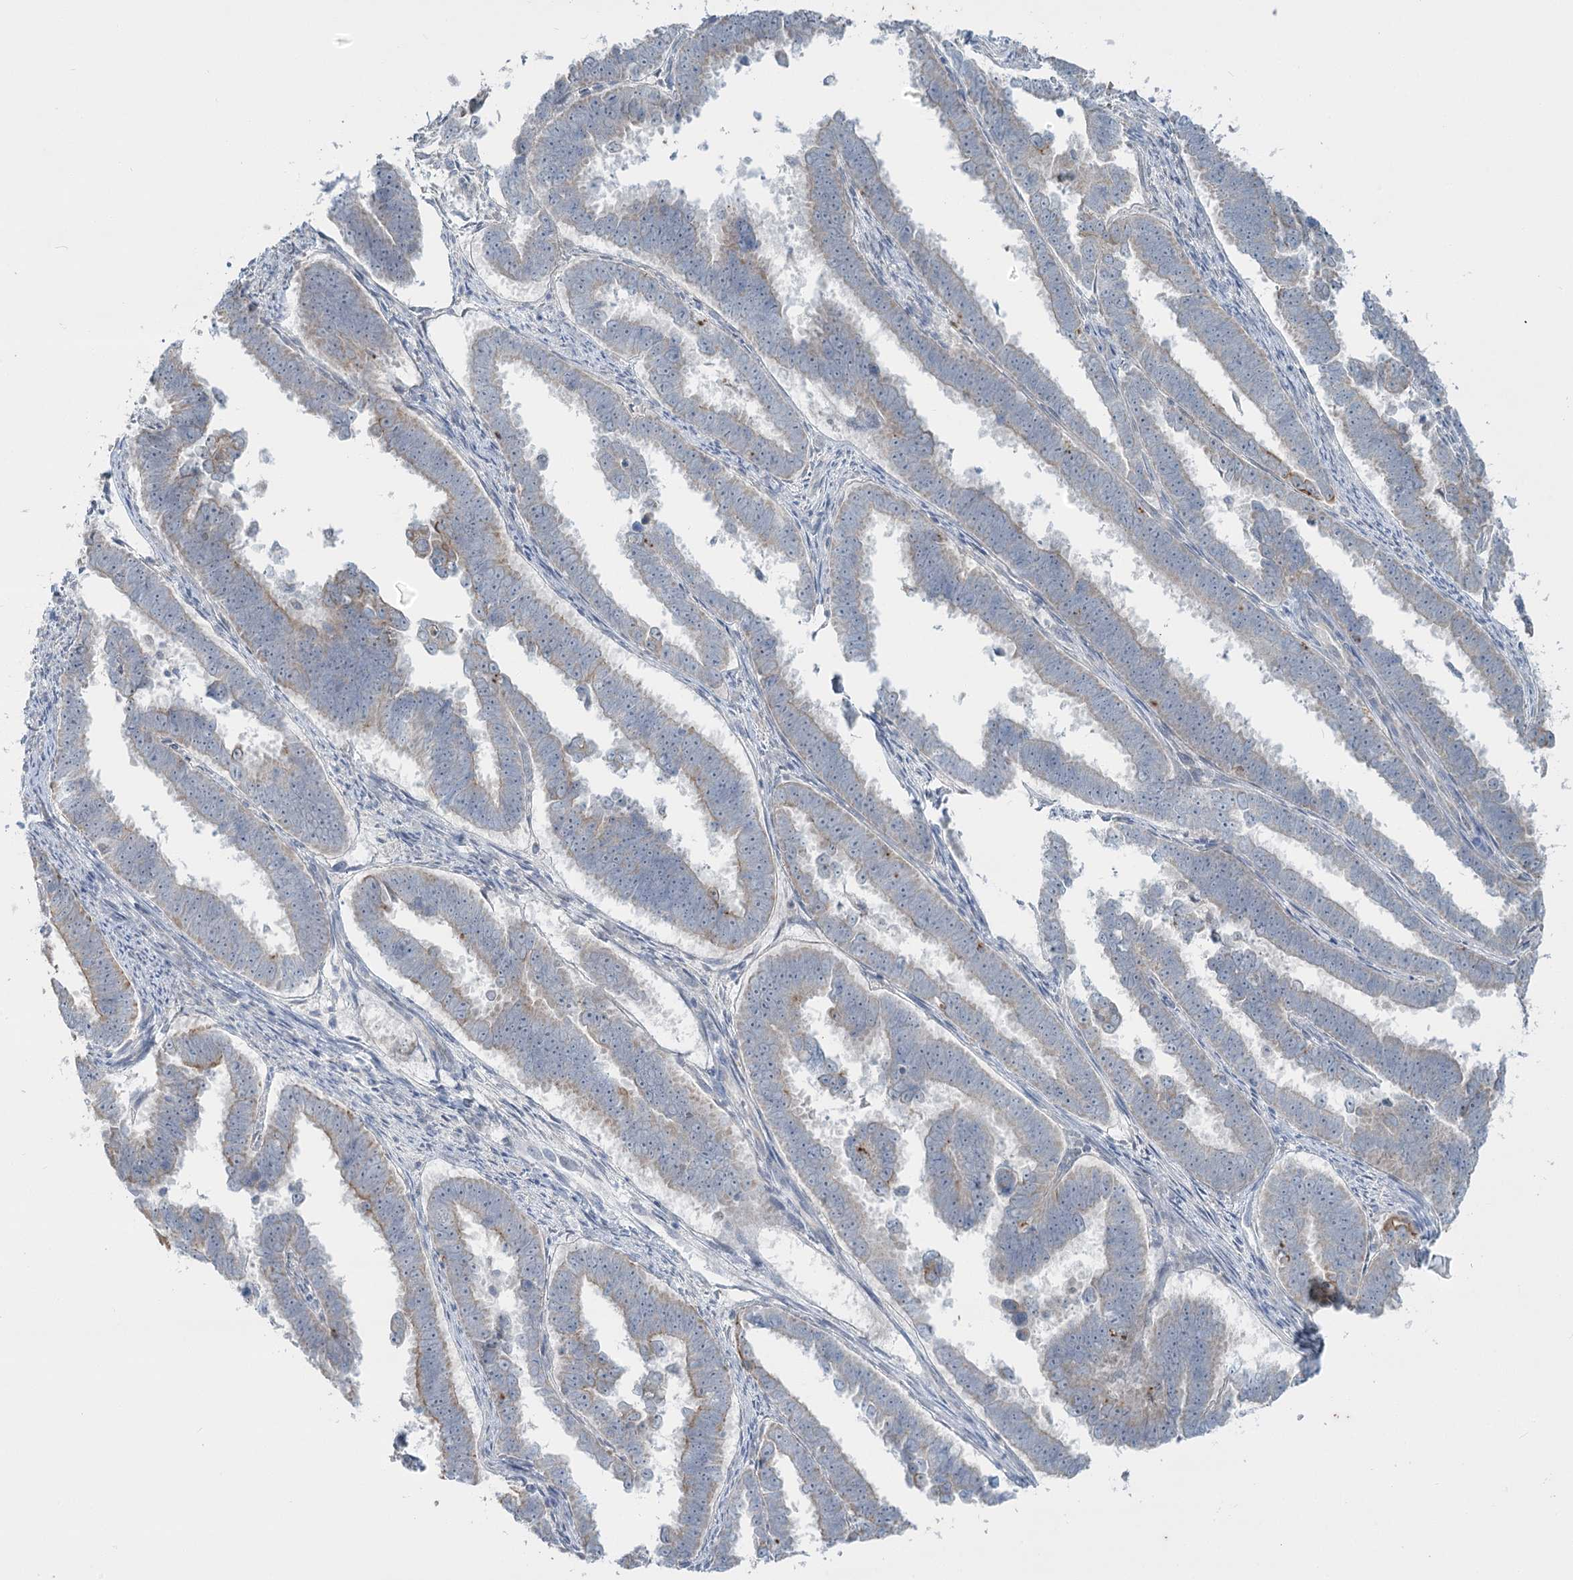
{"staining": {"intensity": "weak", "quantity": "<25%", "location": "cytoplasmic/membranous"}, "tissue": "endometrial cancer", "cell_type": "Tumor cells", "image_type": "cancer", "snomed": [{"axis": "morphology", "description": "Adenocarcinoma, NOS"}, {"axis": "topography", "description": "Endometrium"}], "caption": "Tumor cells show no significant expression in endometrial cancer (adenocarcinoma). (Stains: DAB IHC with hematoxylin counter stain, Microscopy: brightfield microscopy at high magnification).", "gene": "ABITRAM", "patient": {"sex": "female", "age": 75}}